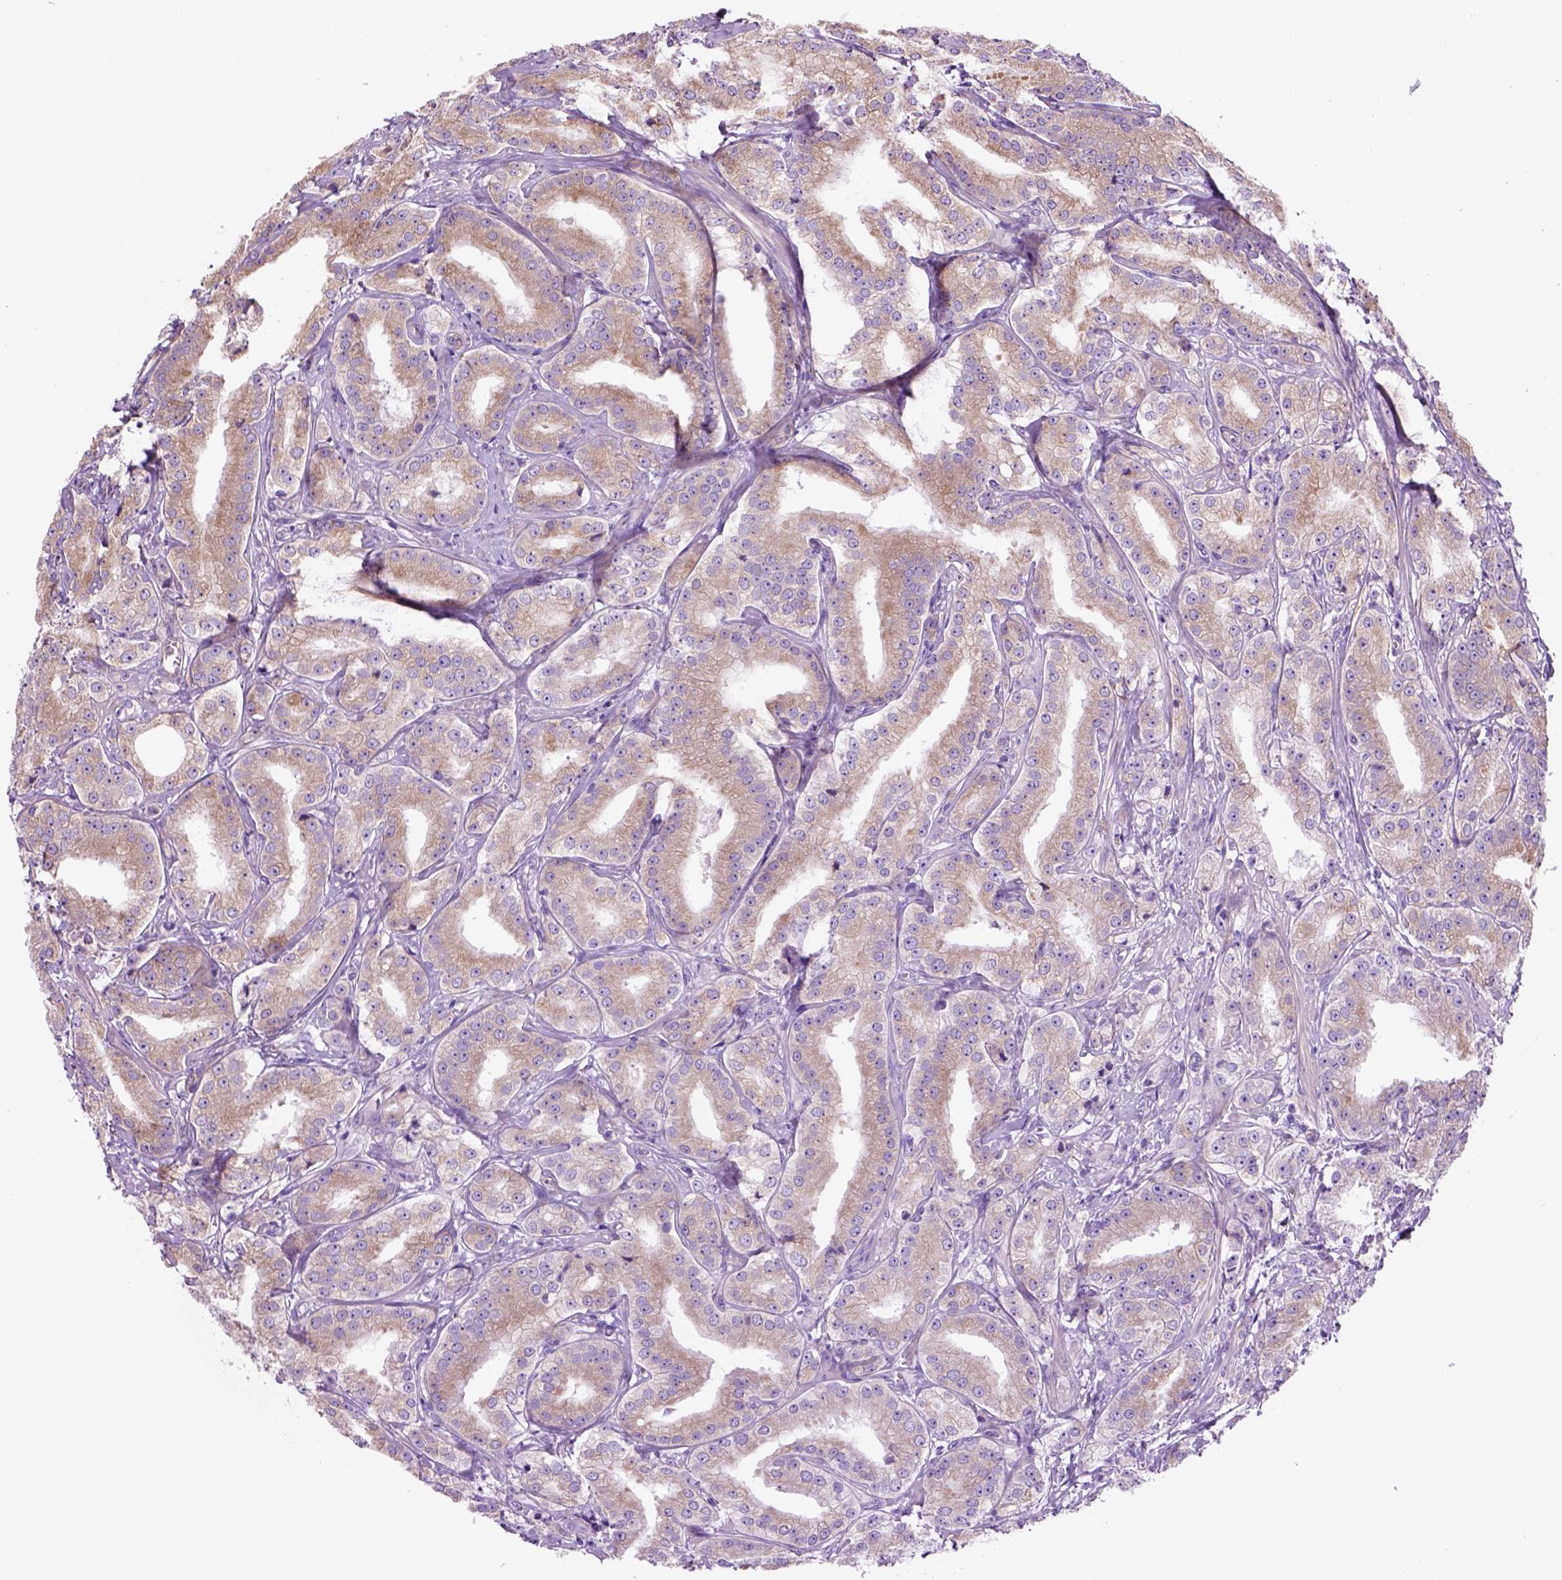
{"staining": {"intensity": "weak", "quantity": ">75%", "location": "cytoplasmic/membranous"}, "tissue": "prostate cancer", "cell_type": "Tumor cells", "image_type": "cancer", "snomed": [{"axis": "morphology", "description": "Adenocarcinoma, High grade"}, {"axis": "topography", "description": "Prostate"}], "caption": "Immunohistochemistry (IHC) (DAB (3,3'-diaminobenzidine)) staining of human high-grade adenocarcinoma (prostate) shows weak cytoplasmic/membranous protein expression in about >75% of tumor cells.", "gene": "PIAS3", "patient": {"sex": "male", "age": 64}}